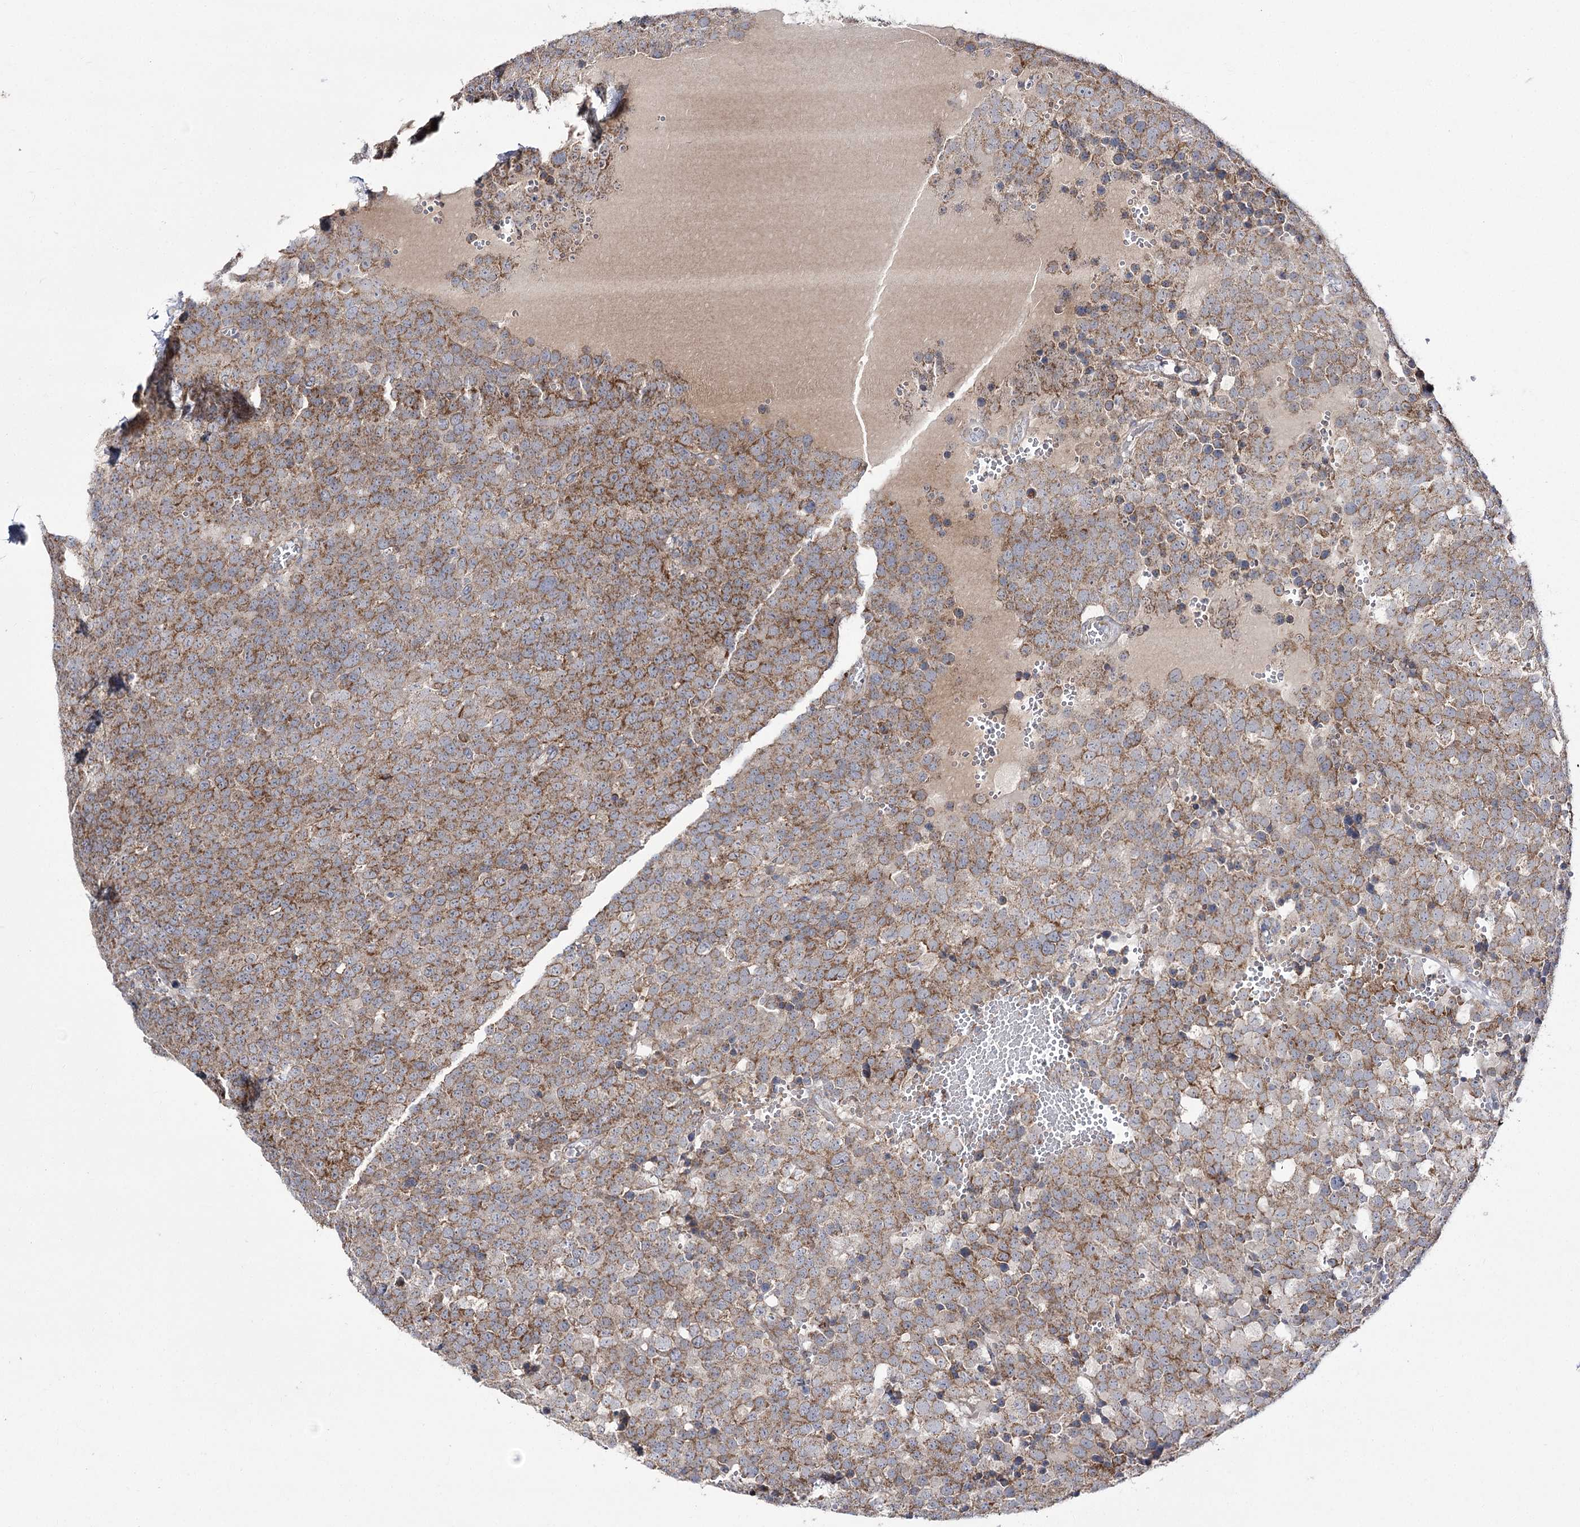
{"staining": {"intensity": "moderate", "quantity": ">75%", "location": "cytoplasmic/membranous"}, "tissue": "testis cancer", "cell_type": "Tumor cells", "image_type": "cancer", "snomed": [{"axis": "morphology", "description": "Seminoma, NOS"}, {"axis": "topography", "description": "Testis"}], "caption": "Immunohistochemistry of human testis cancer reveals medium levels of moderate cytoplasmic/membranous positivity in about >75% of tumor cells.", "gene": "NADK2", "patient": {"sex": "male", "age": 71}}